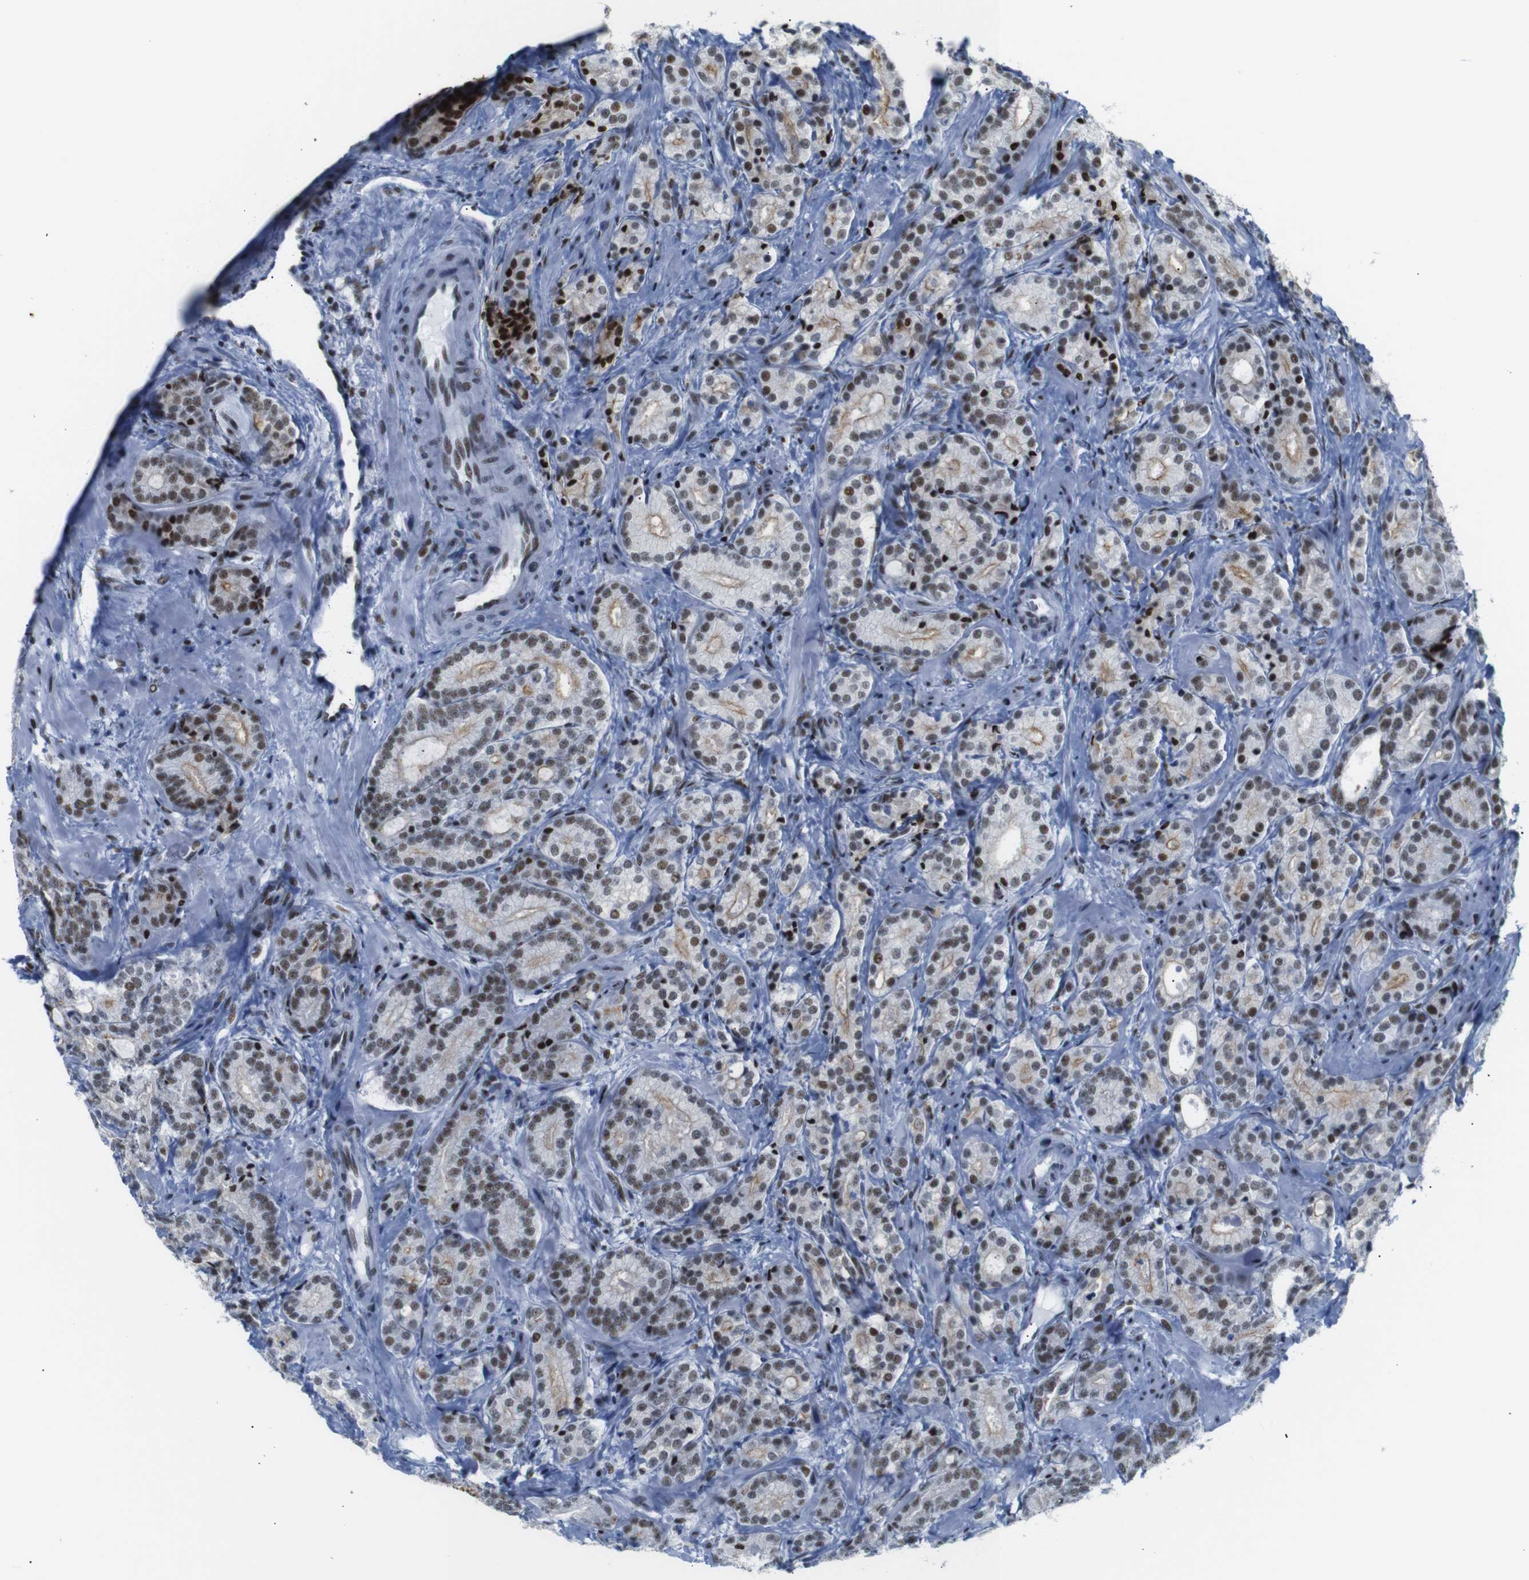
{"staining": {"intensity": "moderate", "quantity": ">75%", "location": "nuclear"}, "tissue": "prostate cancer", "cell_type": "Tumor cells", "image_type": "cancer", "snomed": [{"axis": "morphology", "description": "Adenocarcinoma, High grade"}, {"axis": "topography", "description": "Prostate"}], "caption": "Immunohistochemical staining of prostate cancer (adenocarcinoma (high-grade)) displays medium levels of moderate nuclear protein positivity in about >75% of tumor cells. (DAB (3,3'-diaminobenzidine) = brown stain, brightfield microscopy at high magnification).", "gene": "TRA2B", "patient": {"sex": "male", "age": 61}}